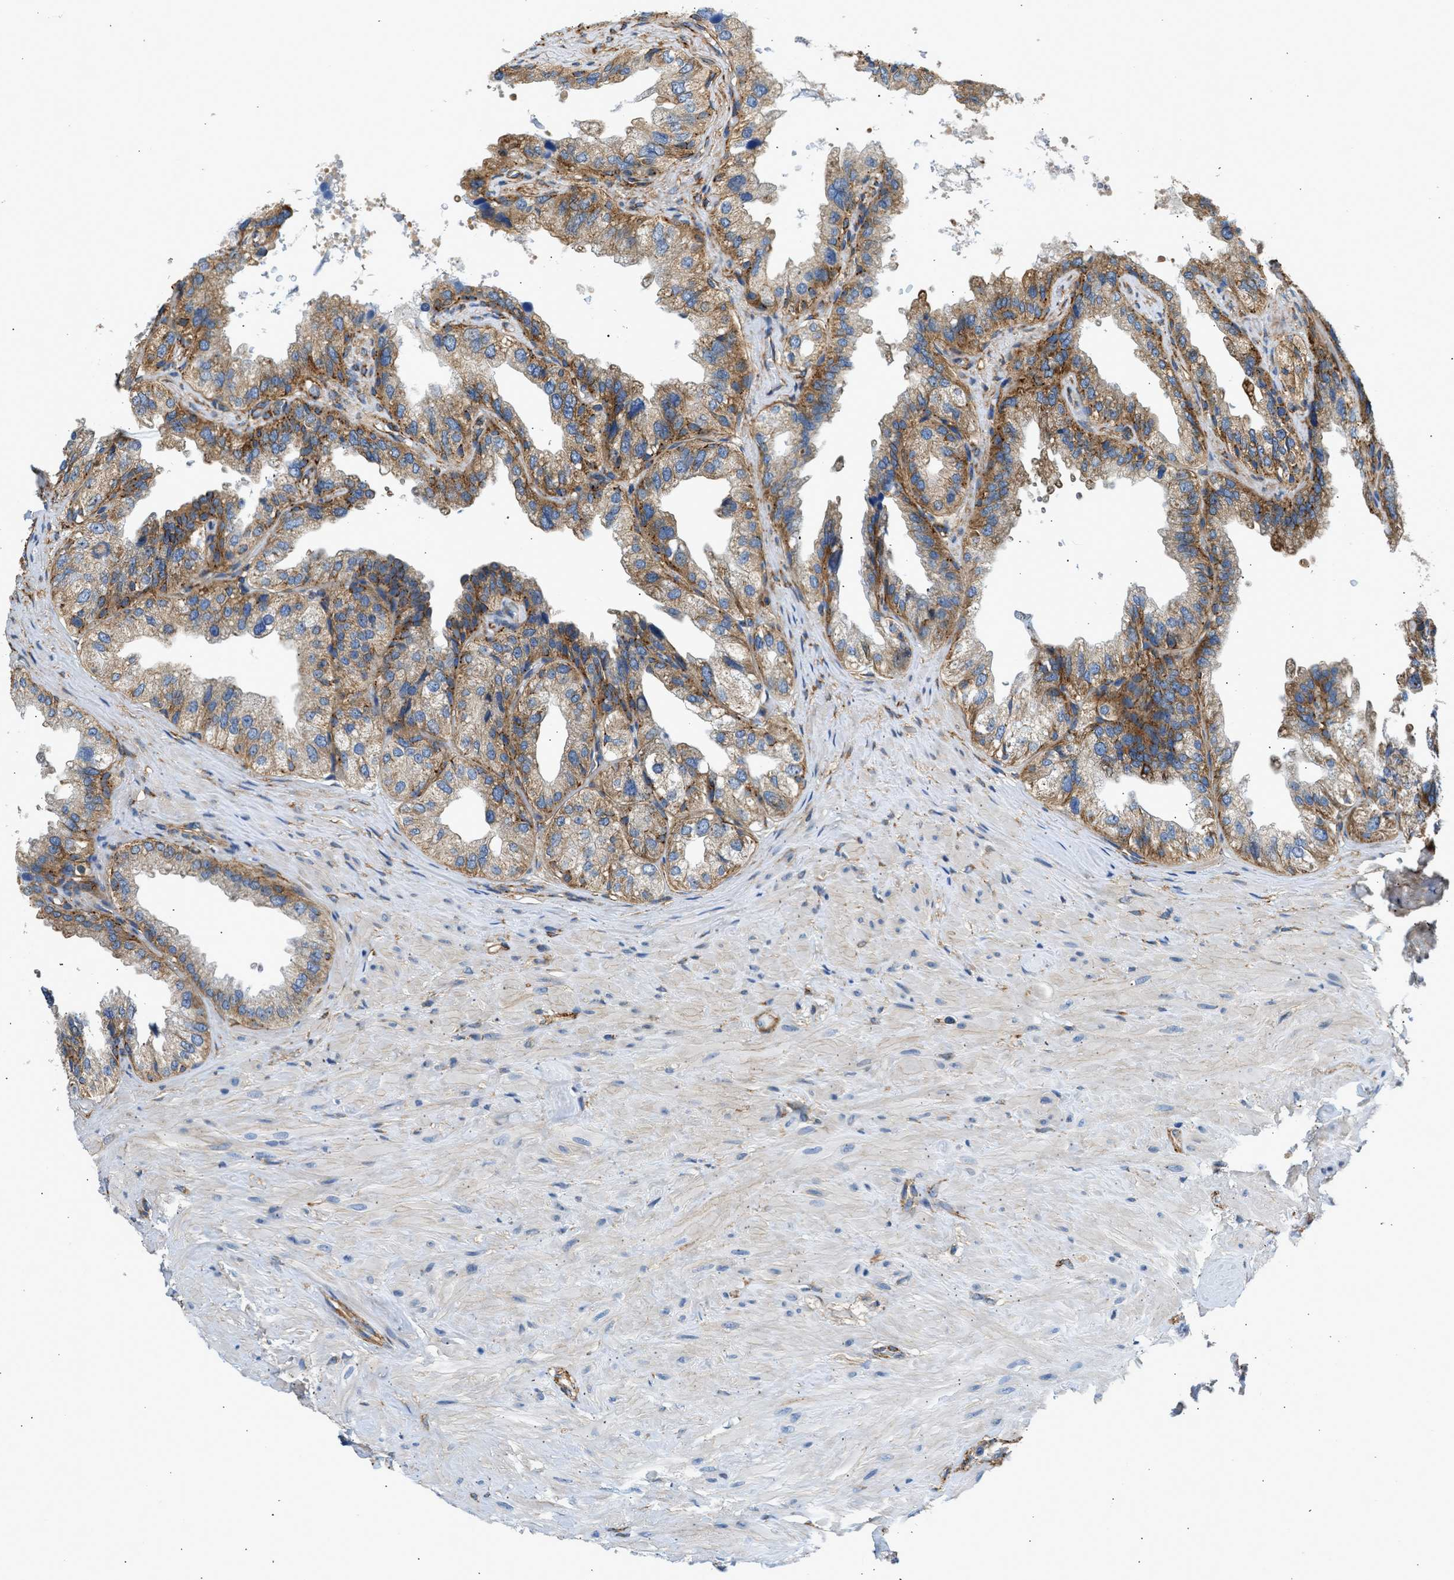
{"staining": {"intensity": "moderate", "quantity": ">75%", "location": "cytoplasmic/membranous"}, "tissue": "seminal vesicle", "cell_type": "Glandular cells", "image_type": "normal", "snomed": [{"axis": "morphology", "description": "Normal tissue, NOS"}, {"axis": "topography", "description": "Seminal veicle"}], "caption": "Immunohistochemistry of benign seminal vesicle exhibits medium levels of moderate cytoplasmic/membranous expression in approximately >75% of glandular cells.", "gene": "SEPTIN2", "patient": {"sex": "male", "age": 68}}